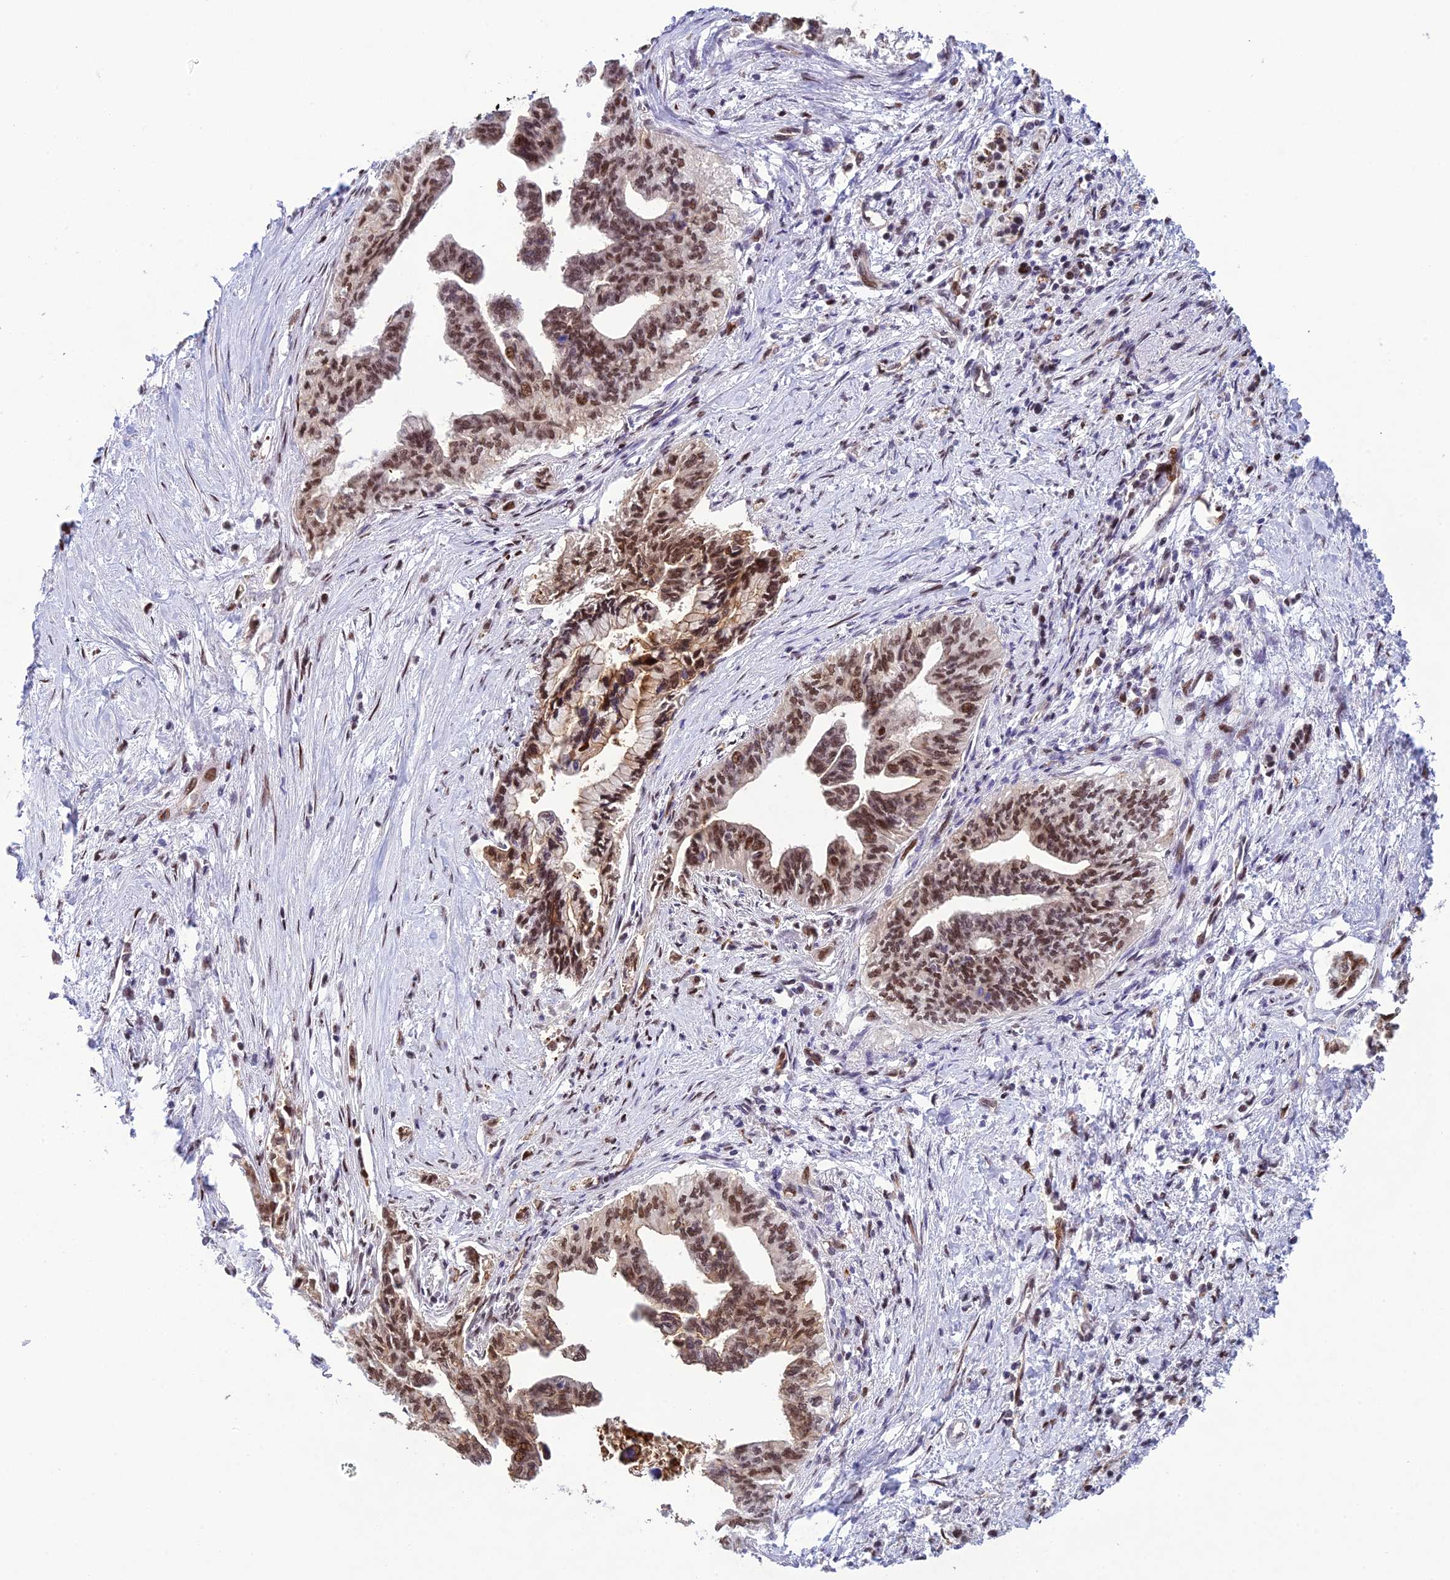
{"staining": {"intensity": "moderate", "quantity": ">75%", "location": "nuclear"}, "tissue": "pancreatic cancer", "cell_type": "Tumor cells", "image_type": "cancer", "snomed": [{"axis": "morphology", "description": "Adenocarcinoma, NOS"}, {"axis": "topography", "description": "Pancreas"}], "caption": "IHC of adenocarcinoma (pancreatic) demonstrates medium levels of moderate nuclear positivity in about >75% of tumor cells.", "gene": "RANBP3", "patient": {"sex": "female", "age": 83}}